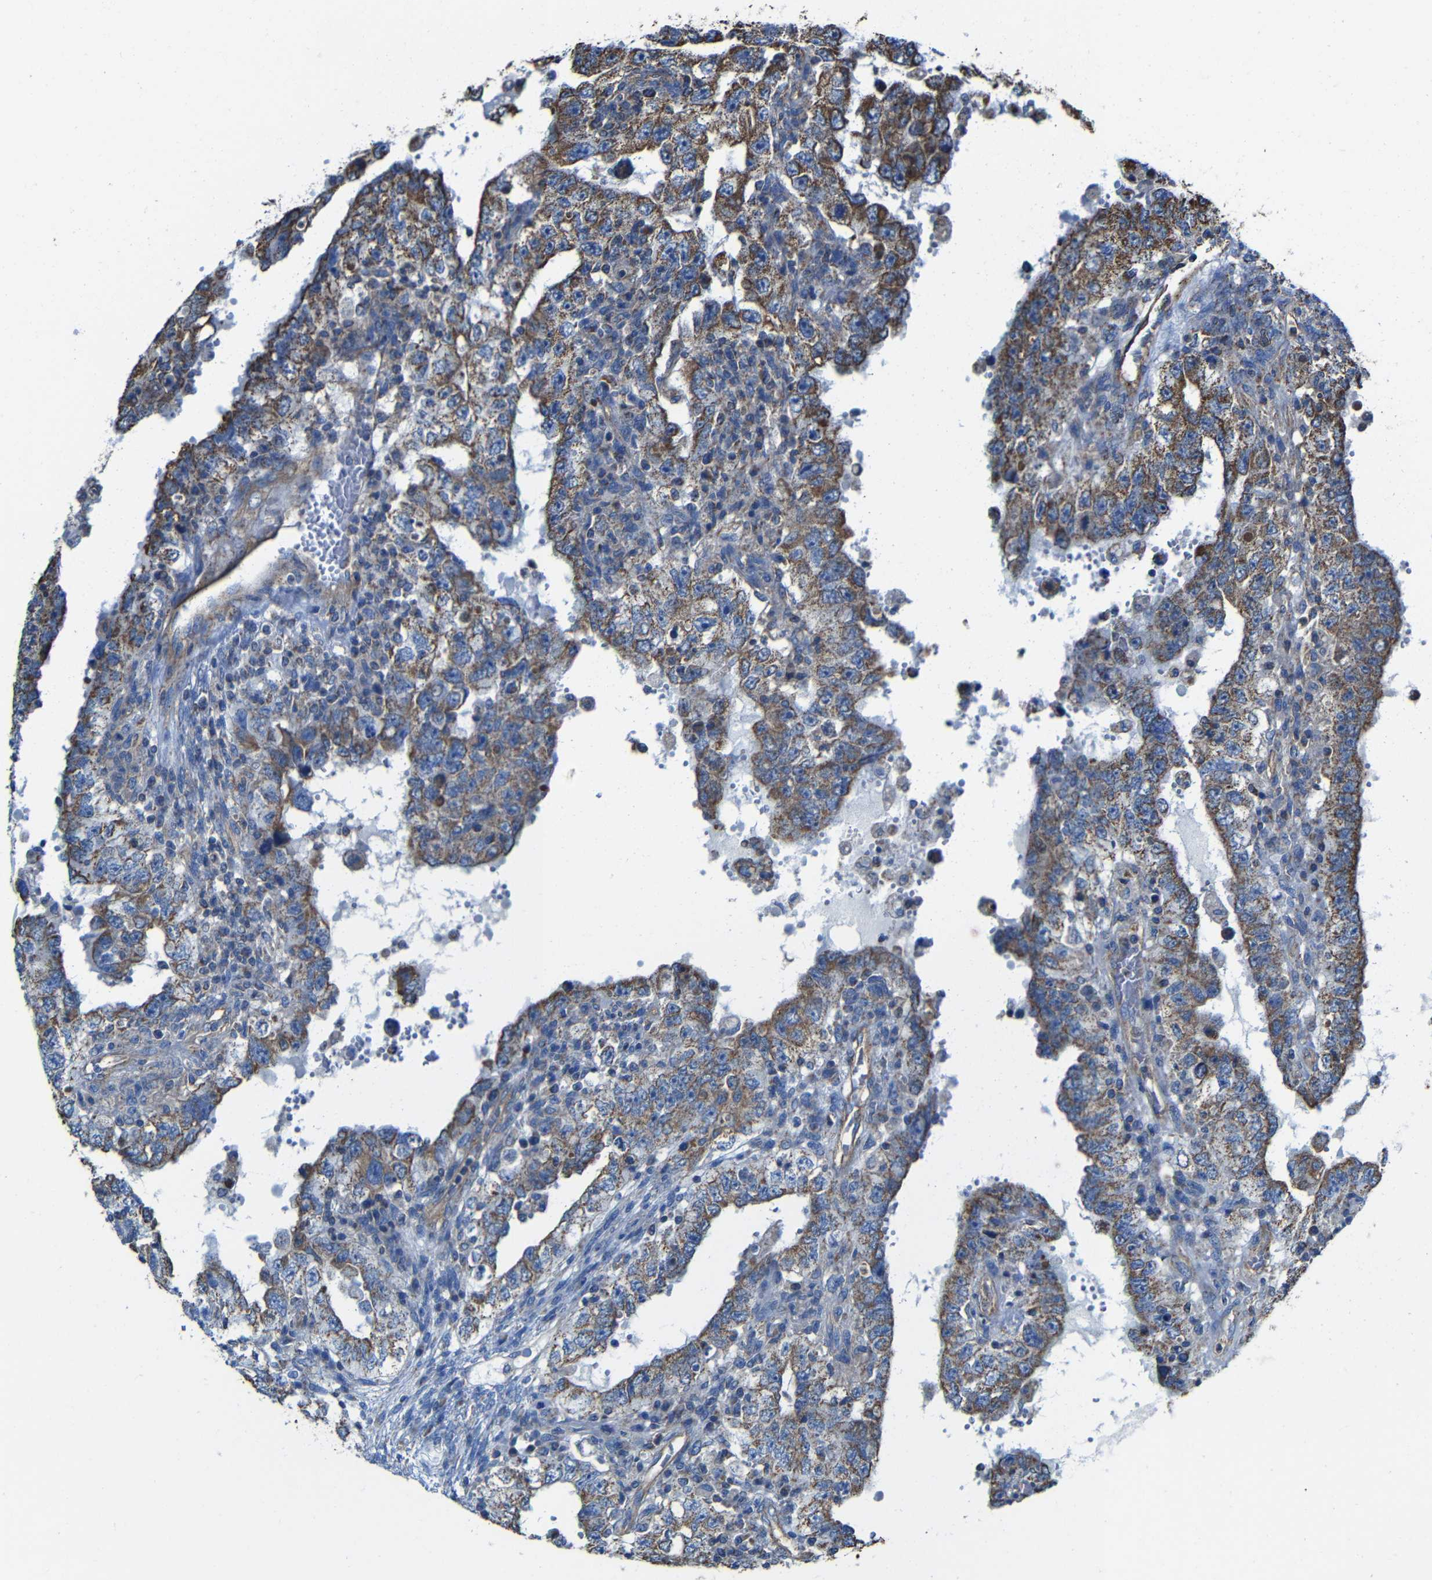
{"staining": {"intensity": "moderate", "quantity": ">75%", "location": "cytoplasmic/membranous"}, "tissue": "testis cancer", "cell_type": "Tumor cells", "image_type": "cancer", "snomed": [{"axis": "morphology", "description": "Carcinoma, Embryonal, NOS"}, {"axis": "topography", "description": "Testis"}], "caption": "This is an image of IHC staining of embryonal carcinoma (testis), which shows moderate staining in the cytoplasmic/membranous of tumor cells.", "gene": "INTS6L", "patient": {"sex": "male", "age": 26}}